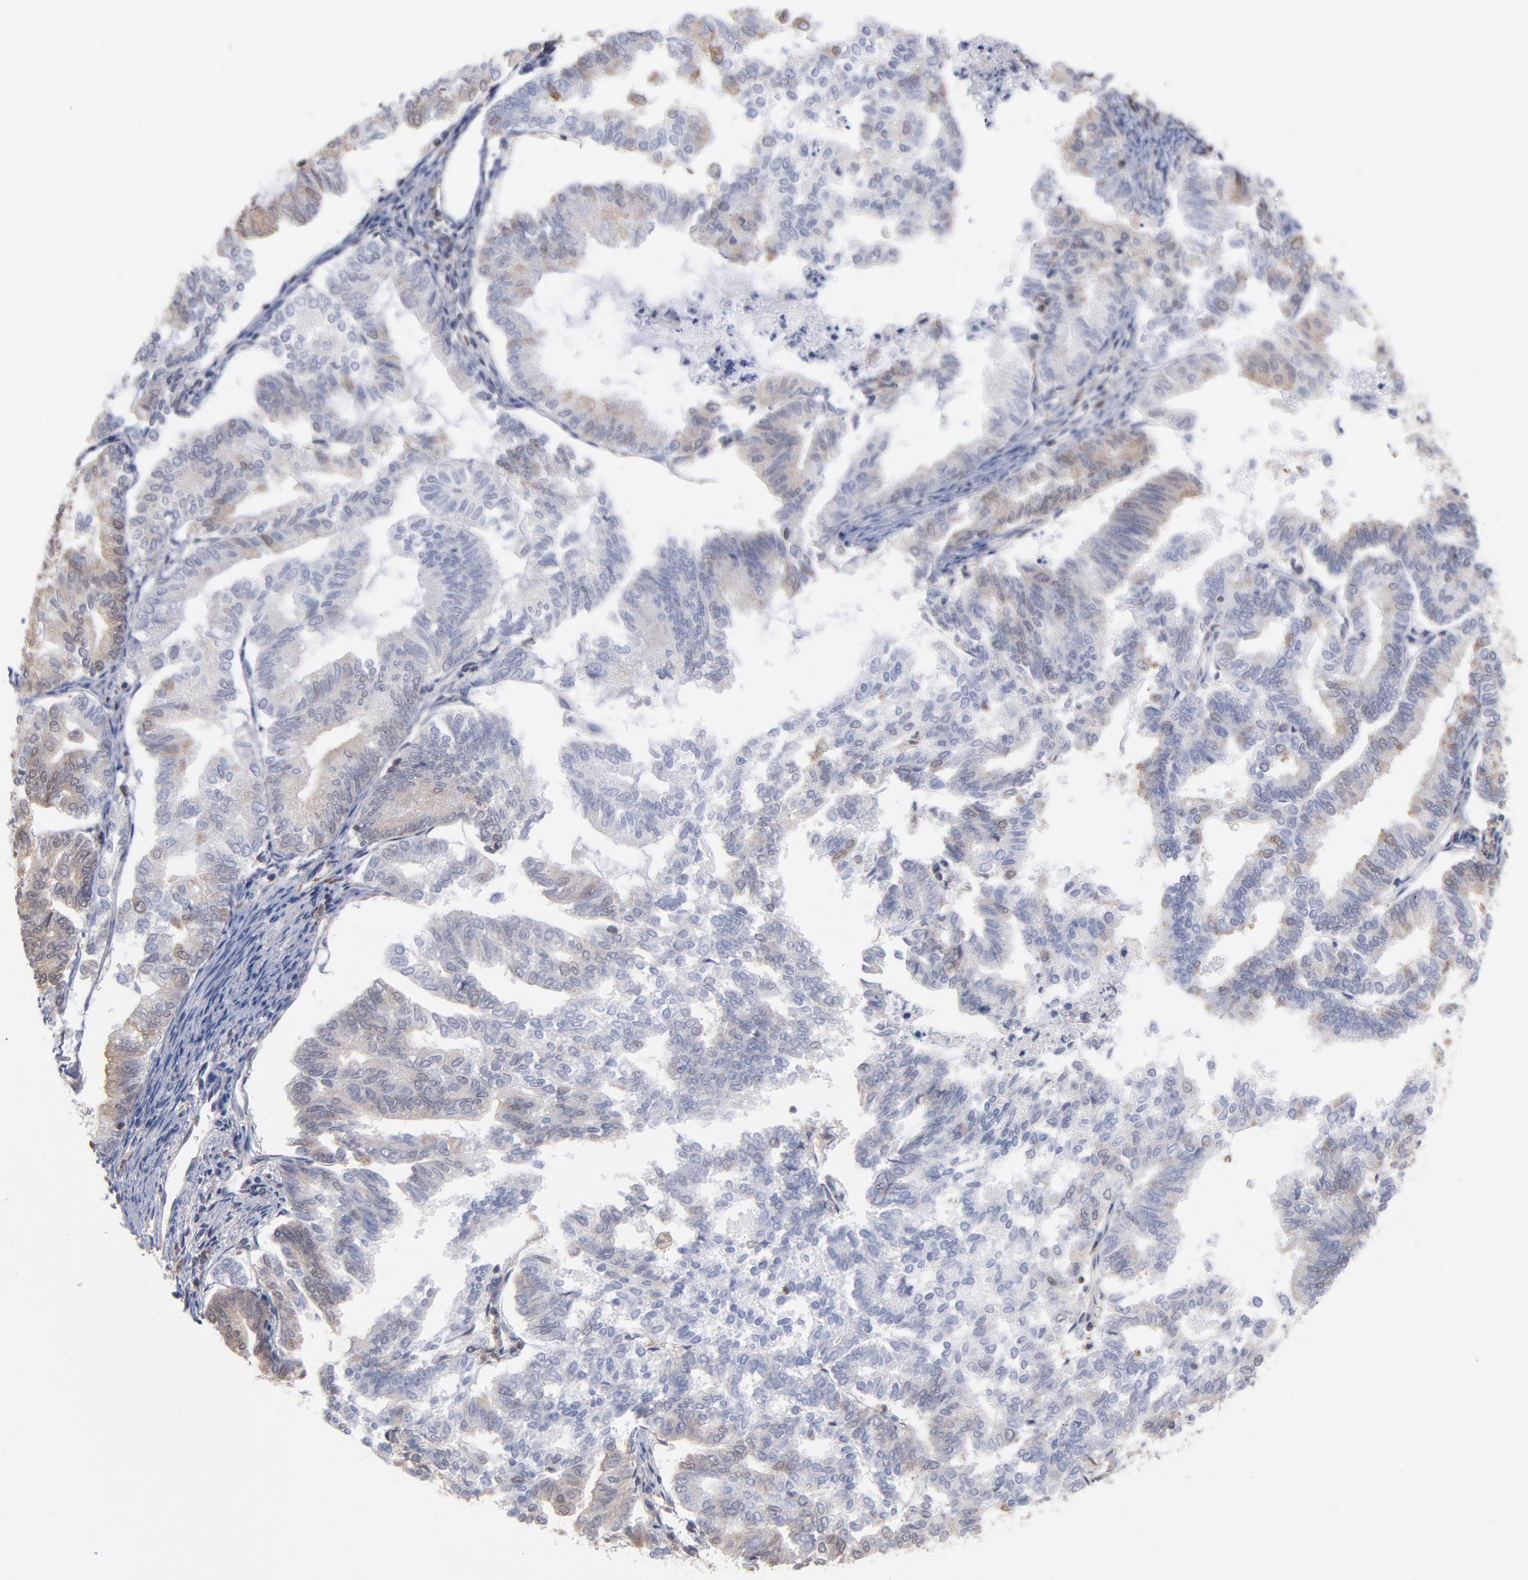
{"staining": {"intensity": "weak", "quantity": "25%-75%", "location": "cytoplasmic/membranous"}, "tissue": "endometrial cancer", "cell_type": "Tumor cells", "image_type": "cancer", "snomed": [{"axis": "morphology", "description": "Adenocarcinoma, NOS"}, {"axis": "topography", "description": "Endometrium"}], "caption": "Immunohistochemical staining of endometrial cancer (adenocarcinoma) reveals weak cytoplasmic/membranous protein staining in about 25%-75% of tumor cells. (DAB (3,3'-diaminobenzidine) IHC, brown staining for protein, blue staining for nuclei).", "gene": "MAP2K2", "patient": {"sex": "female", "age": 79}}